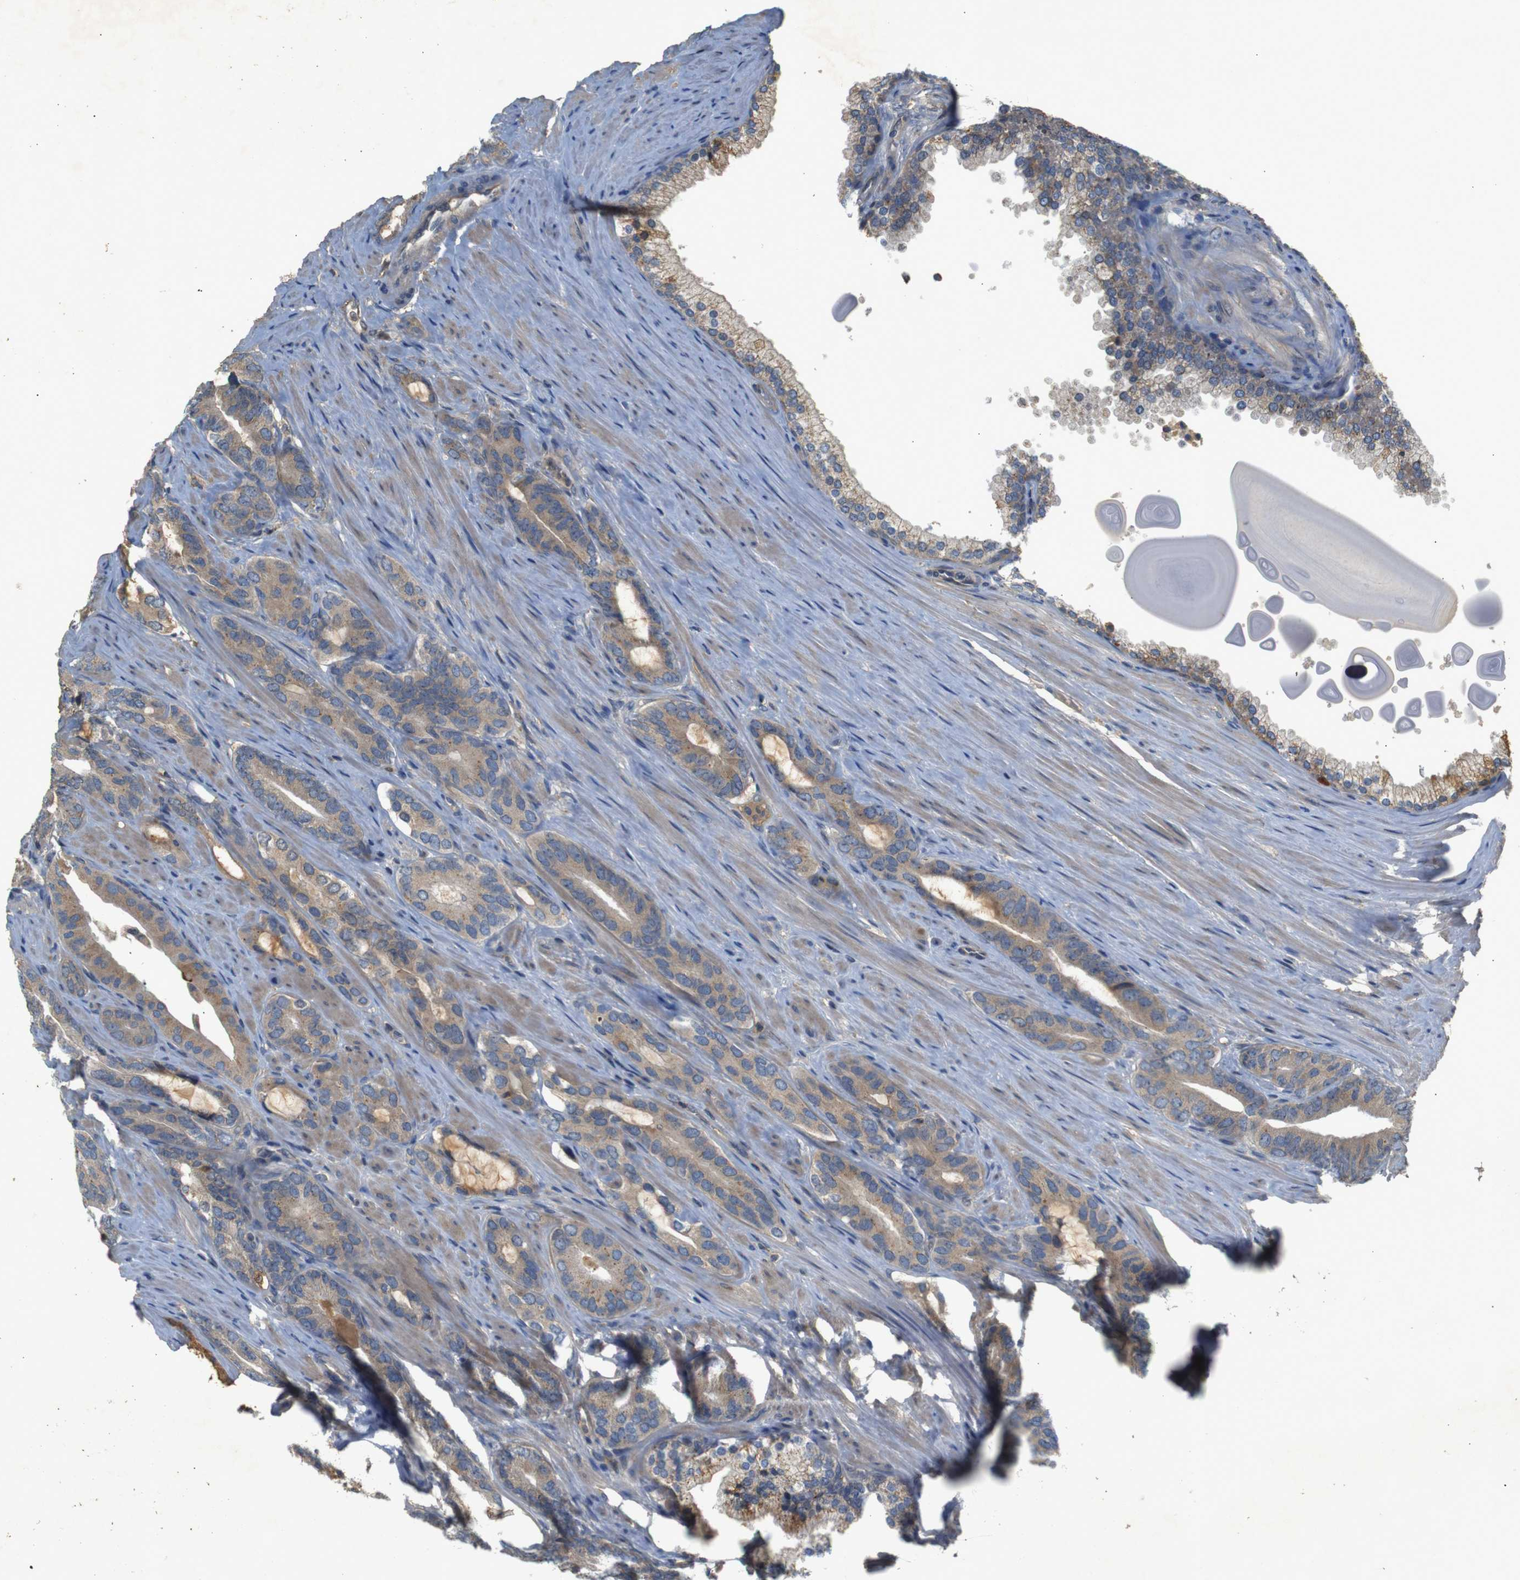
{"staining": {"intensity": "moderate", "quantity": ">75%", "location": "cytoplasmic/membranous"}, "tissue": "prostate cancer", "cell_type": "Tumor cells", "image_type": "cancer", "snomed": [{"axis": "morphology", "description": "Adenocarcinoma, Low grade"}, {"axis": "topography", "description": "Prostate"}], "caption": "About >75% of tumor cells in prostate cancer (adenocarcinoma (low-grade)) demonstrate moderate cytoplasmic/membranous protein expression as visualized by brown immunohistochemical staining.", "gene": "PTPN1", "patient": {"sex": "male", "age": 63}}